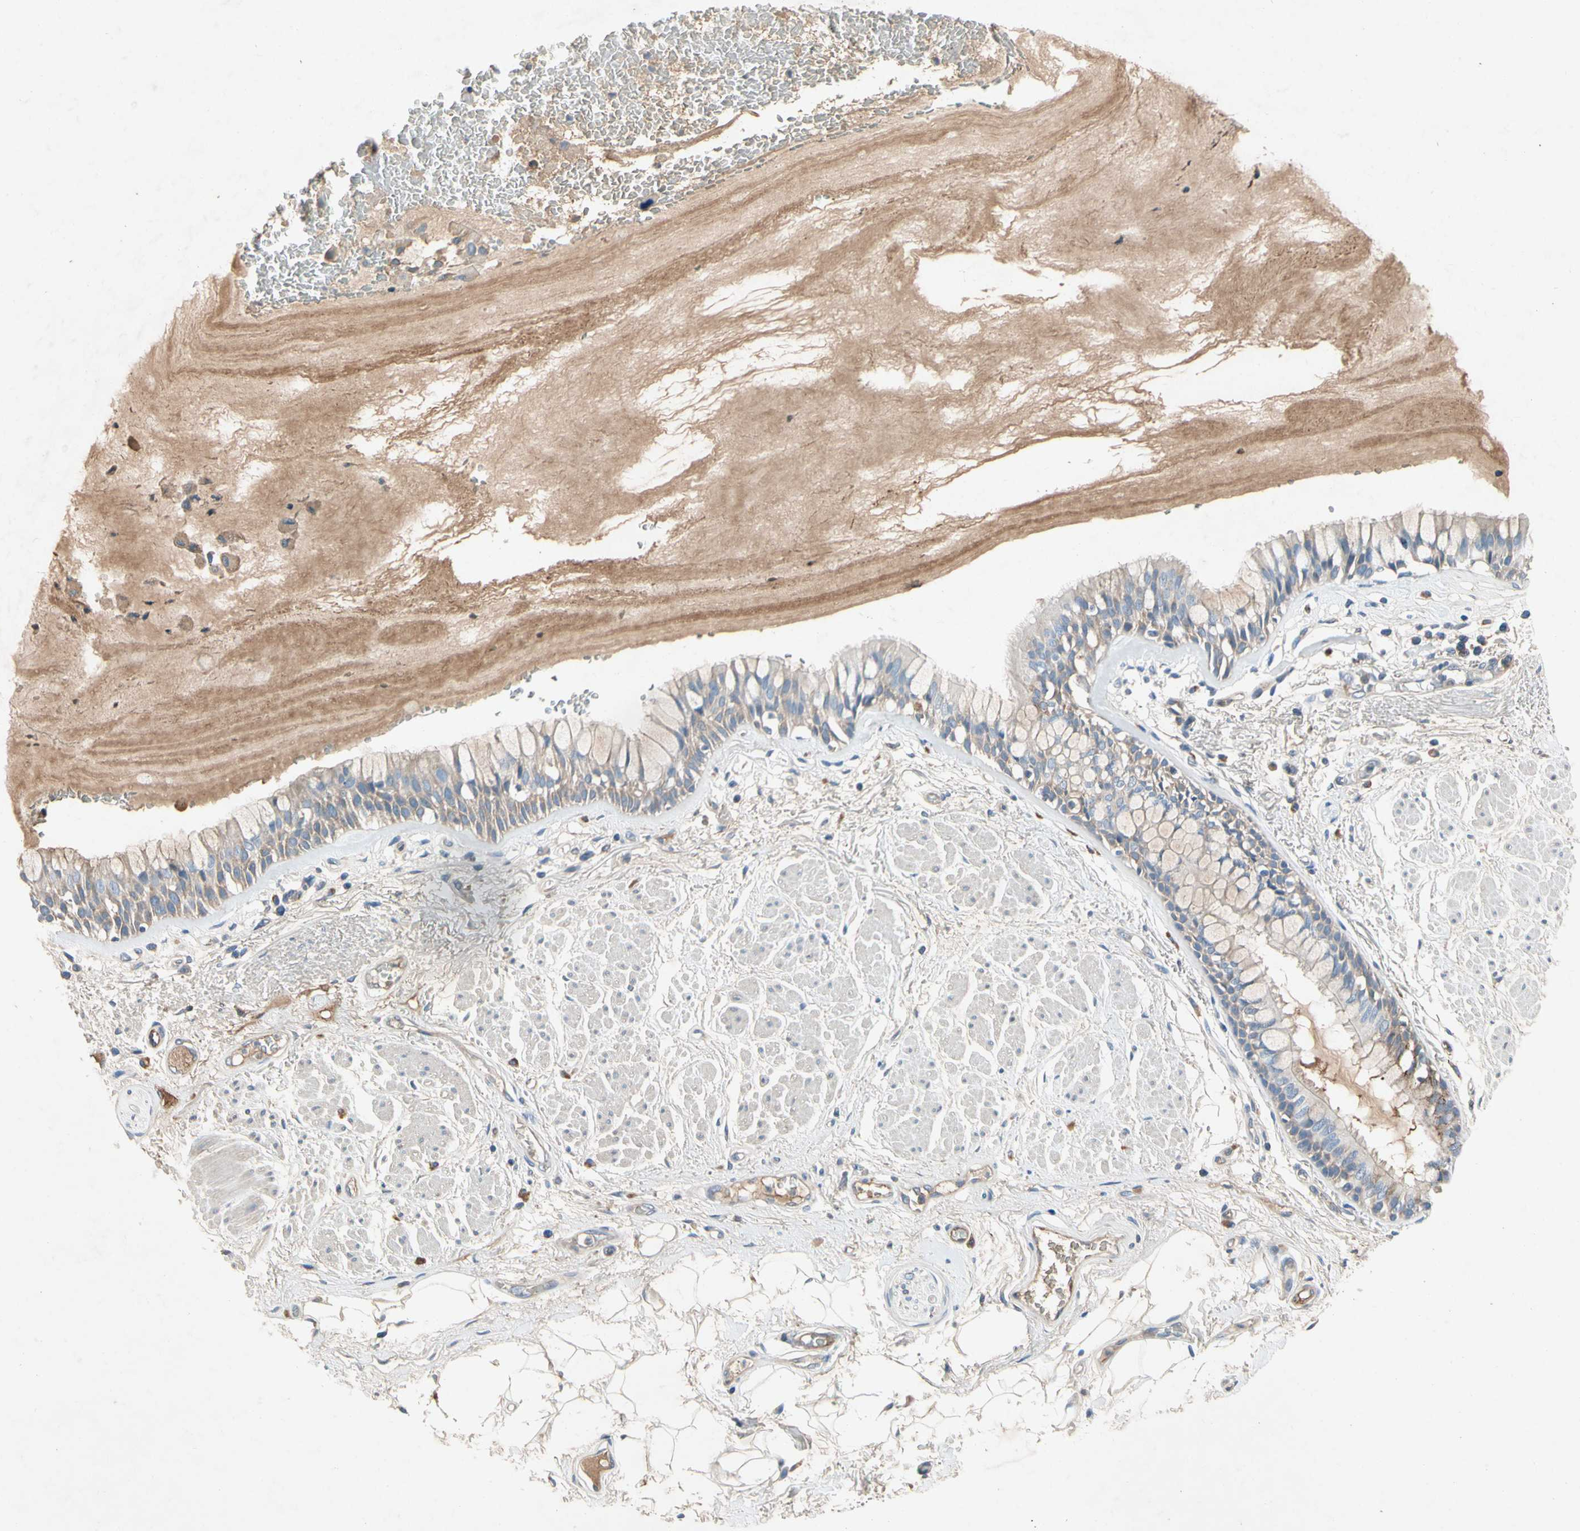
{"staining": {"intensity": "weak", "quantity": ">75%", "location": "cytoplasmic/membranous"}, "tissue": "bronchus", "cell_type": "Respiratory epithelial cells", "image_type": "normal", "snomed": [{"axis": "morphology", "description": "Normal tissue, NOS"}, {"axis": "topography", "description": "Bronchus"}], "caption": "Benign bronchus was stained to show a protein in brown. There is low levels of weak cytoplasmic/membranous staining in approximately >75% of respiratory epithelial cells.", "gene": "NDFIP2", "patient": {"sex": "male", "age": 66}}